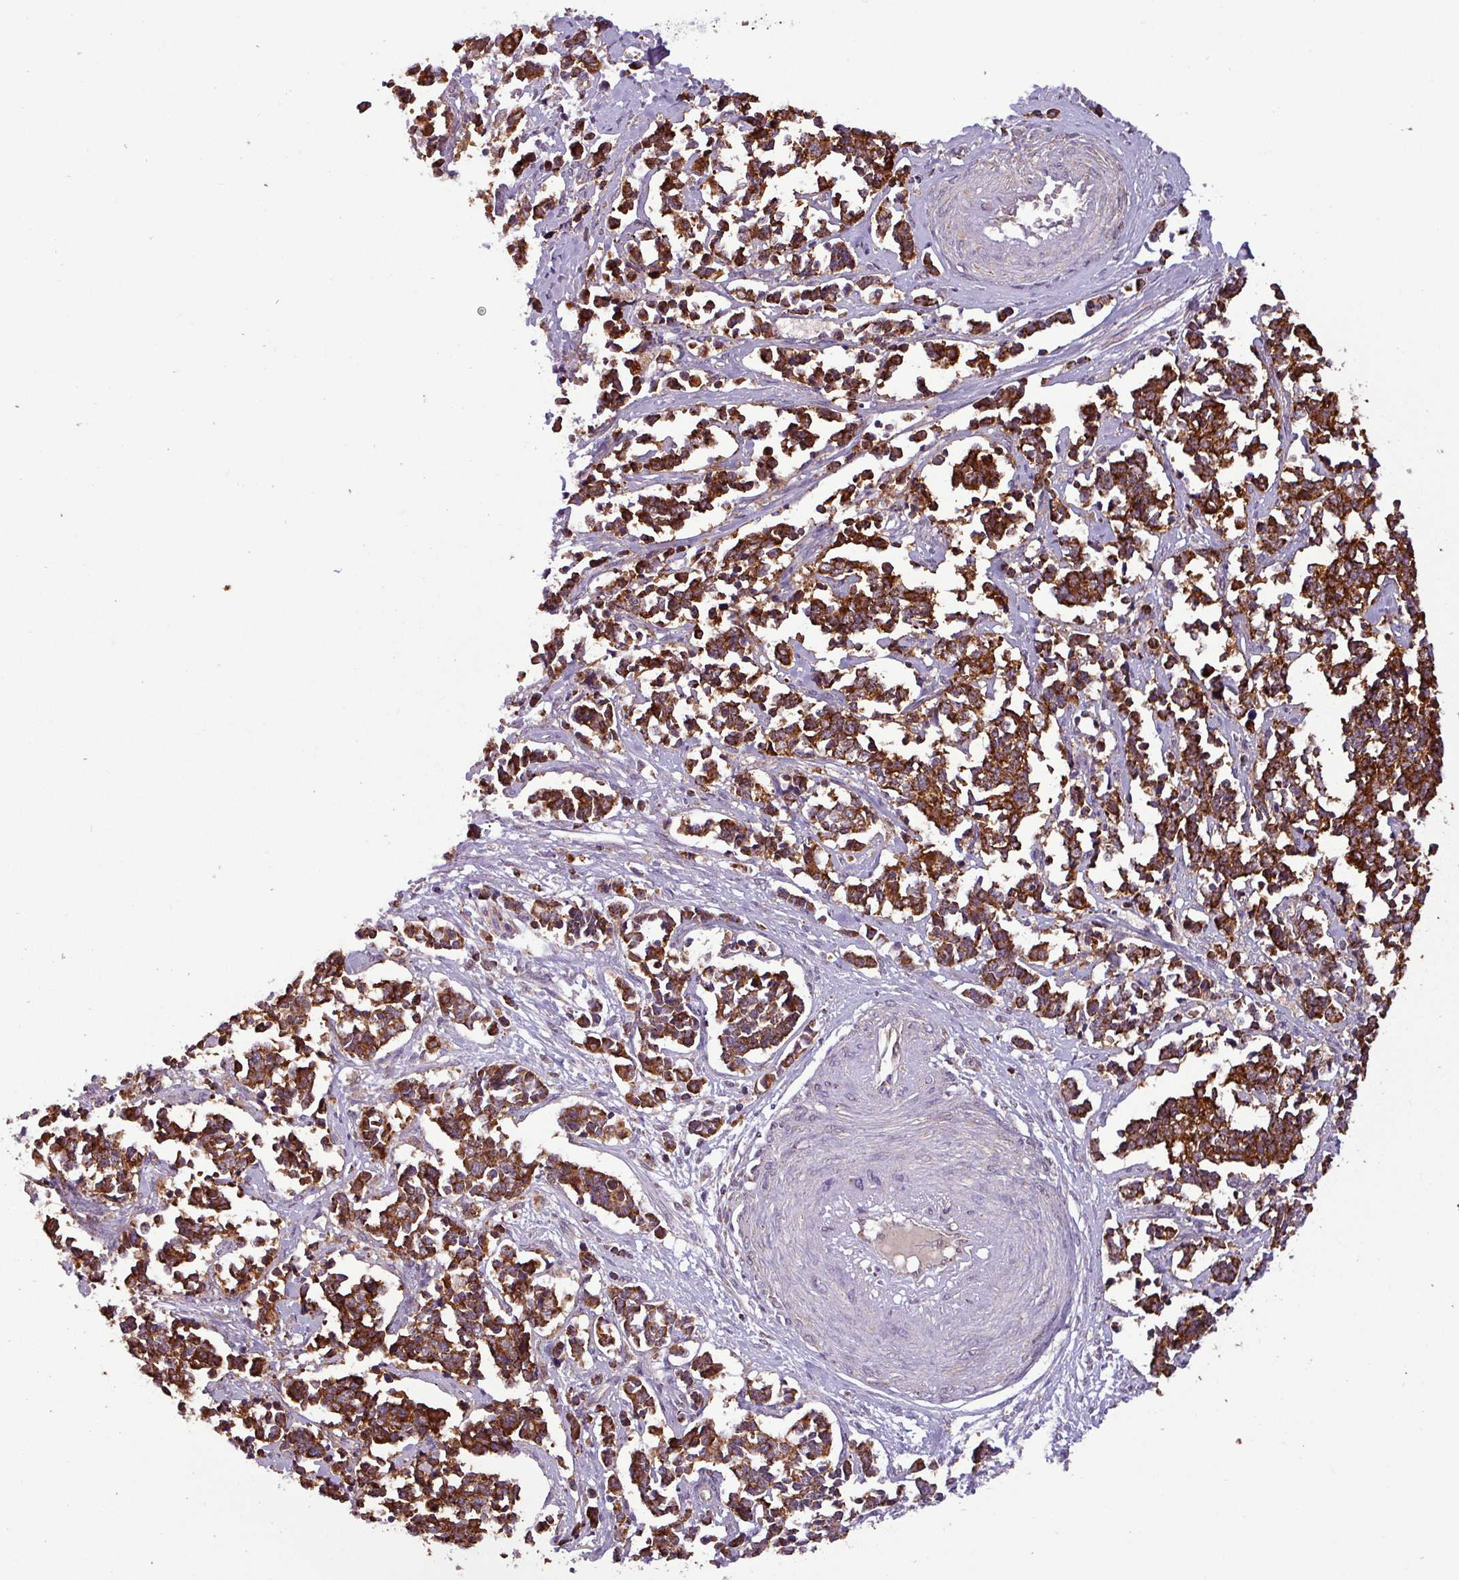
{"staining": {"intensity": "strong", "quantity": ">75%", "location": "cytoplasmic/membranous"}, "tissue": "cervical cancer", "cell_type": "Tumor cells", "image_type": "cancer", "snomed": [{"axis": "morphology", "description": "Normal tissue, NOS"}, {"axis": "morphology", "description": "Squamous cell carcinoma, NOS"}, {"axis": "topography", "description": "Cervix"}], "caption": "Immunohistochemical staining of human cervical cancer exhibits high levels of strong cytoplasmic/membranous positivity in approximately >75% of tumor cells.", "gene": "MCTP2", "patient": {"sex": "female", "age": 35}}